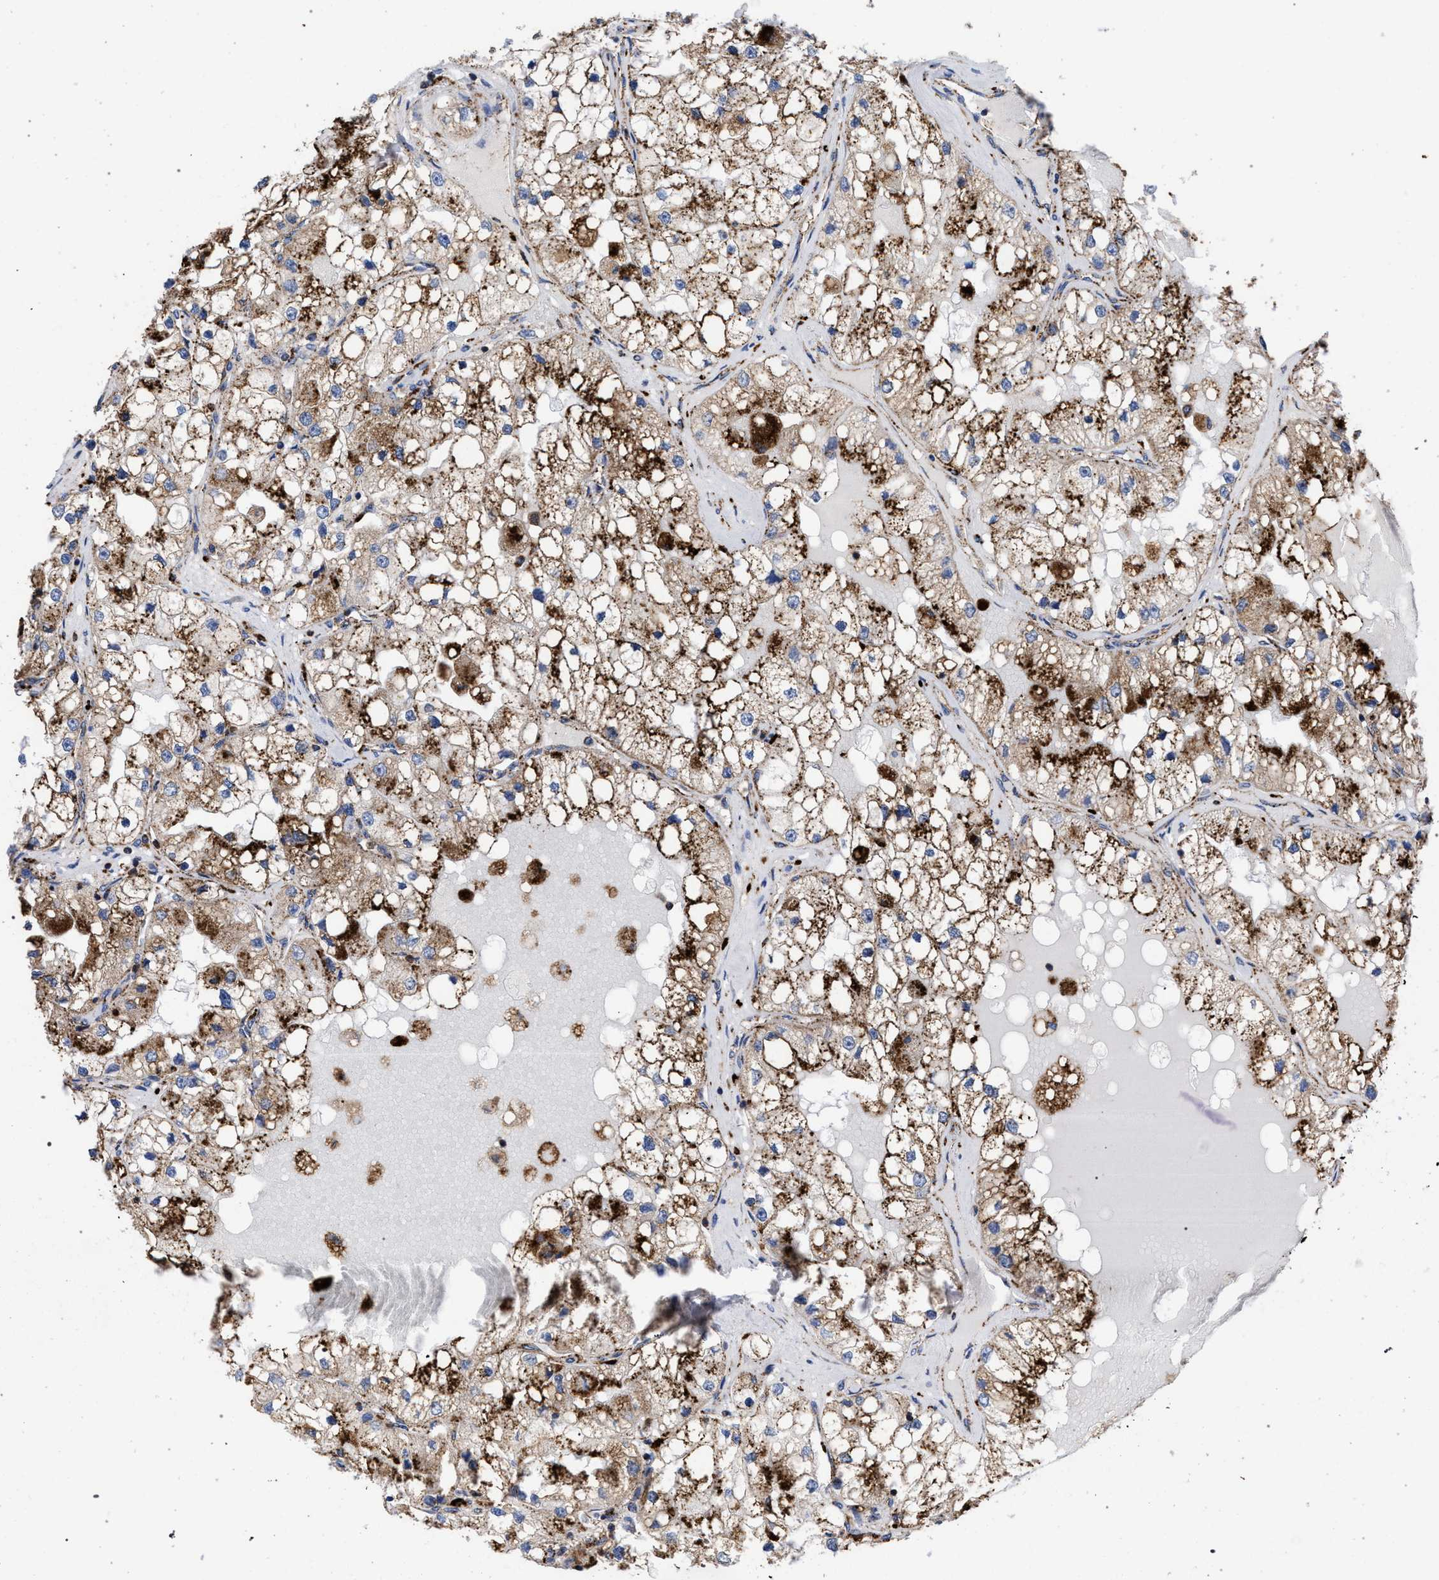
{"staining": {"intensity": "moderate", "quantity": ">75%", "location": "cytoplasmic/membranous"}, "tissue": "renal cancer", "cell_type": "Tumor cells", "image_type": "cancer", "snomed": [{"axis": "morphology", "description": "Adenocarcinoma, NOS"}, {"axis": "topography", "description": "Kidney"}], "caption": "Immunohistochemical staining of human renal cancer (adenocarcinoma) shows medium levels of moderate cytoplasmic/membranous positivity in approximately >75% of tumor cells.", "gene": "PPT1", "patient": {"sex": "male", "age": 68}}